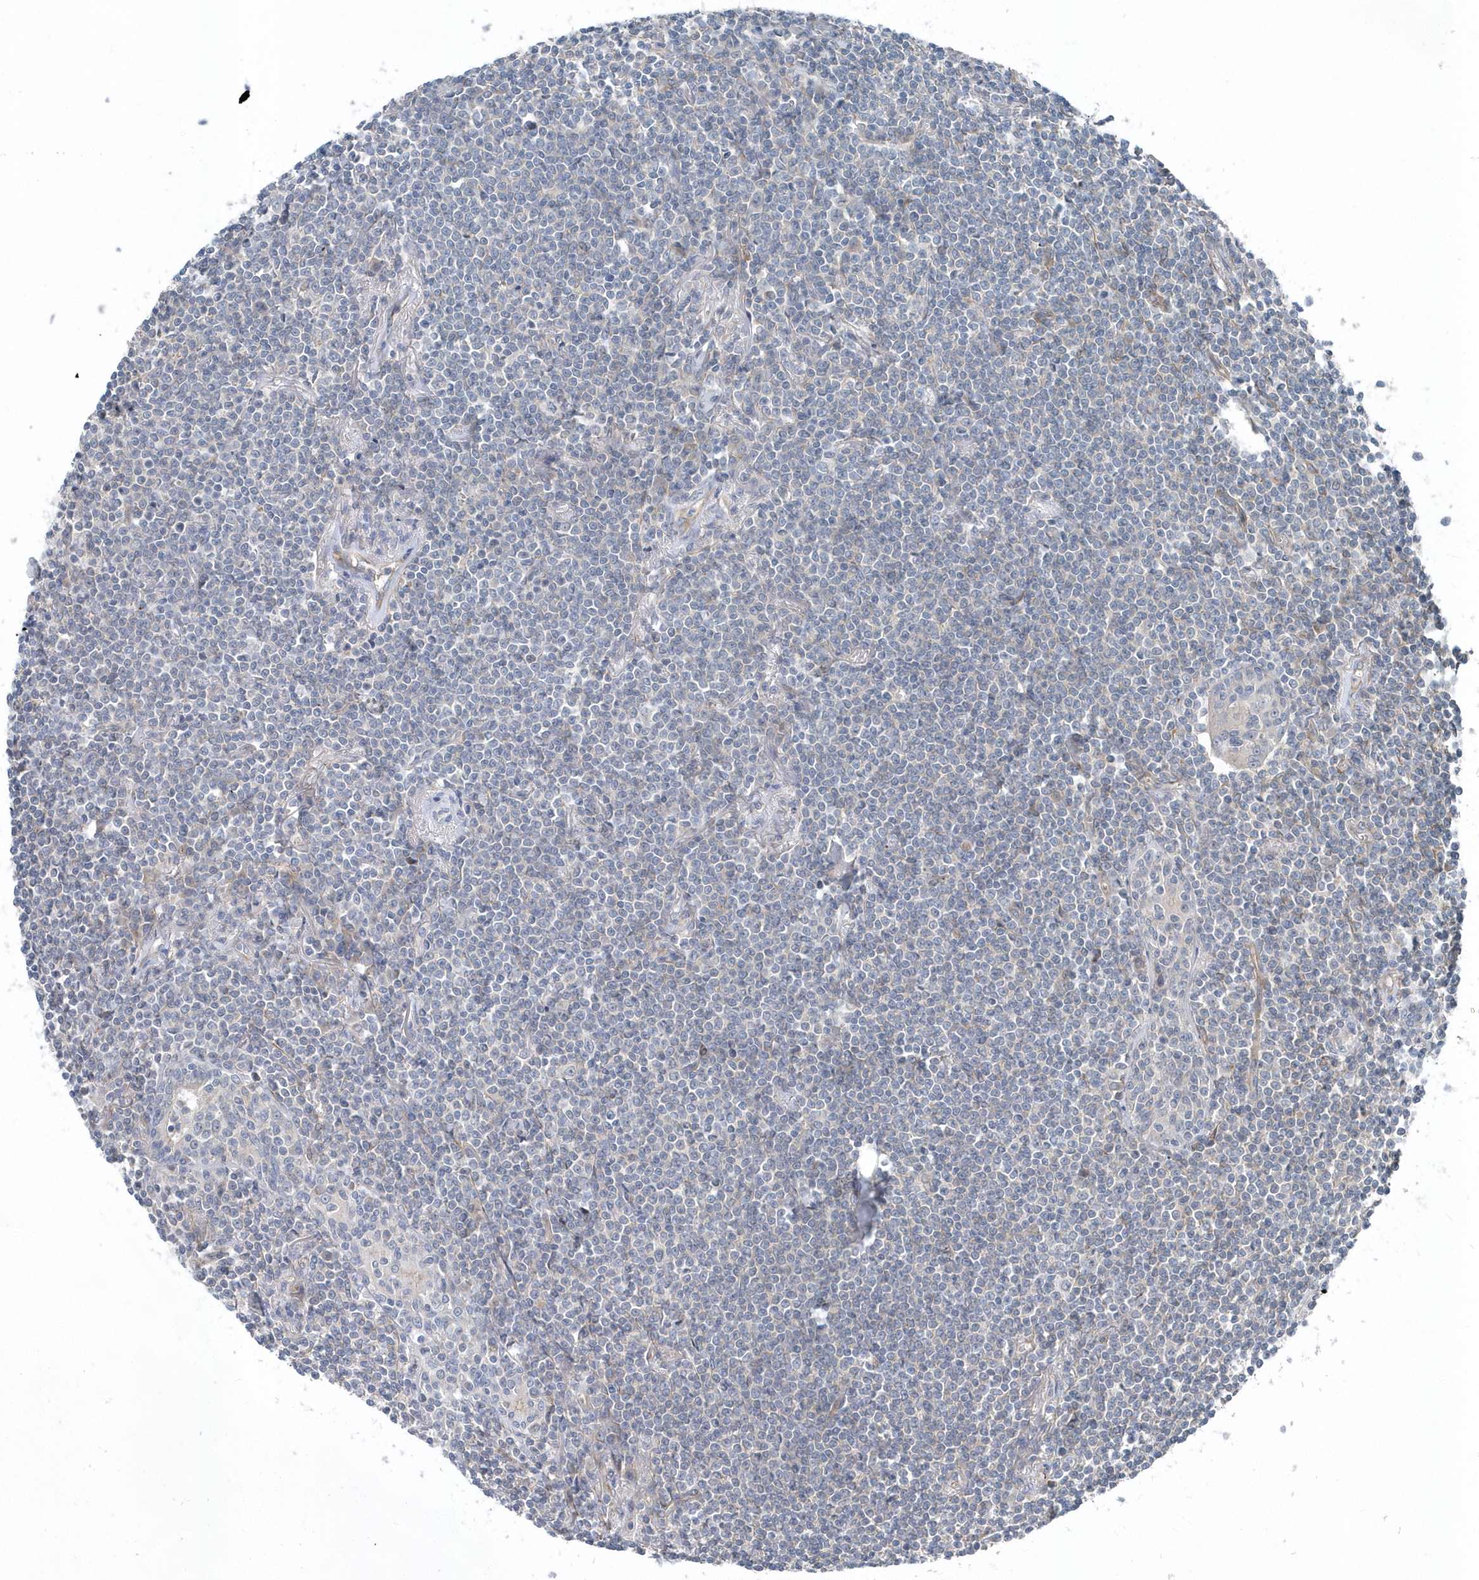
{"staining": {"intensity": "negative", "quantity": "none", "location": "none"}, "tissue": "lymphoma", "cell_type": "Tumor cells", "image_type": "cancer", "snomed": [{"axis": "morphology", "description": "Malignant lymphoma, non-Hodgkin's type, Low grade"}, {"axis": "topography", "description": "Lung"}], "caption": "Immunohistochemistry of human low-grade malignant lymphoma, non-Hodgkin's type shows no staining in tumor cells.", "gene": "MCC", "patient": {"sex": "female", "age": 71}}